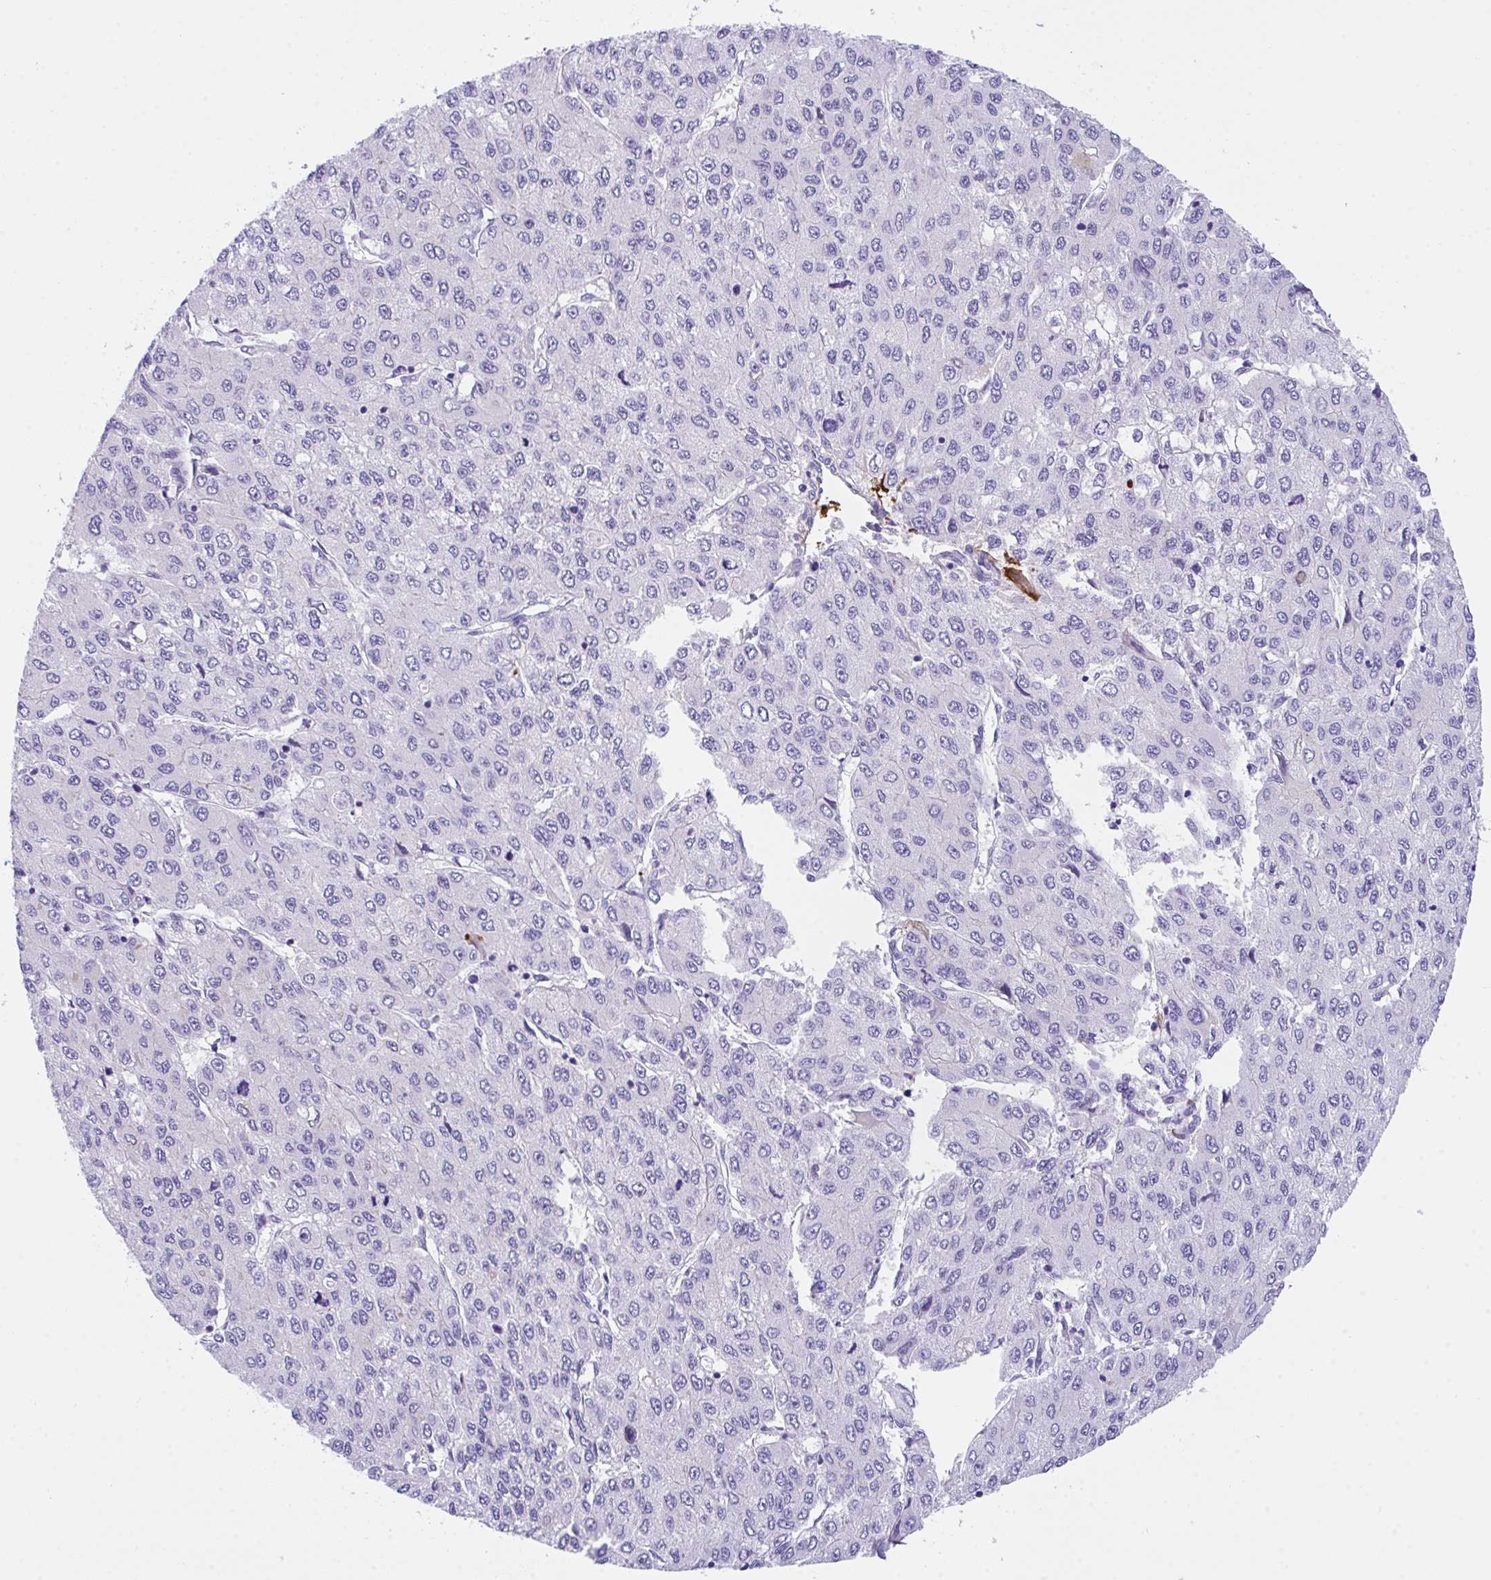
{"staining": {"intensity": "negative", "quantity": "none", "location": "none"}, "tissue": "liver cancer", "cell_type": "Tumor cells", "image_type": "cancer", "snomed": [{"axis": "morphology", "description": "Carcinoma, Hepatocellular, NOS"}, {"axis": "topography", "description": "Liver"}], "caption": "Immunohistochemistry (IHC) image of neoplastic tissue: human liver hepatocellular carcinoma stained with DAB (3,3'-diaminobenzidine) reveals no significant protein staining in tumor cells.", "gene": "KMT2E", "patient": {"sex": "female", "age": 66}}